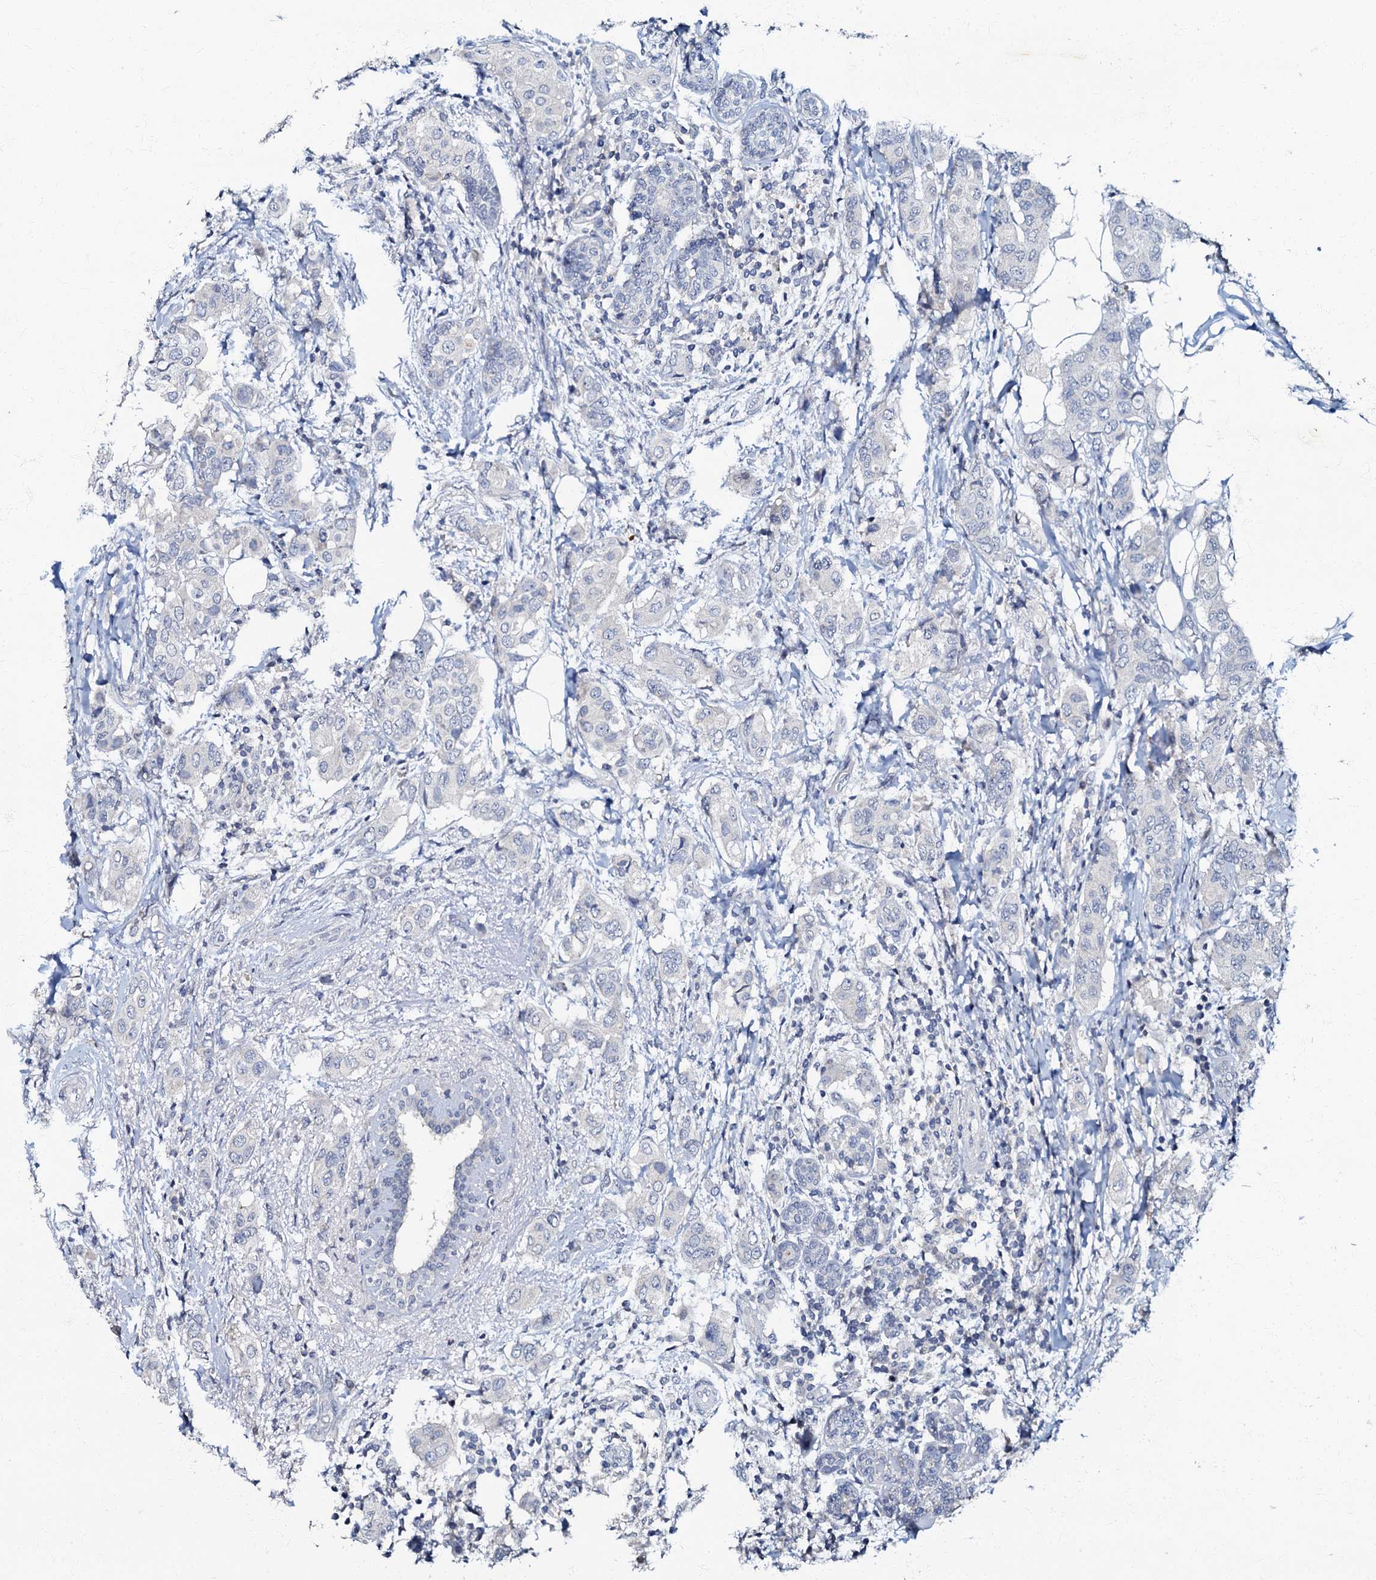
{"staining": {"intensity": "negative", "quantity": "none", "location": "none"}, "tissue": "breast cancer", "cell_type": "Tumor cells", "image_type": "cancer", "snomed": [{"axis": "morphology", "description": "Lobular carcinoma"}, {"axis": "topography", "description": "Breast"}], "caption": "The photomicrograph reveals no significant positivity in tumor cells of lobular carcinoma (breast).", "gene": "OLAH", "patient": {"sex": "female", "age": 51}}